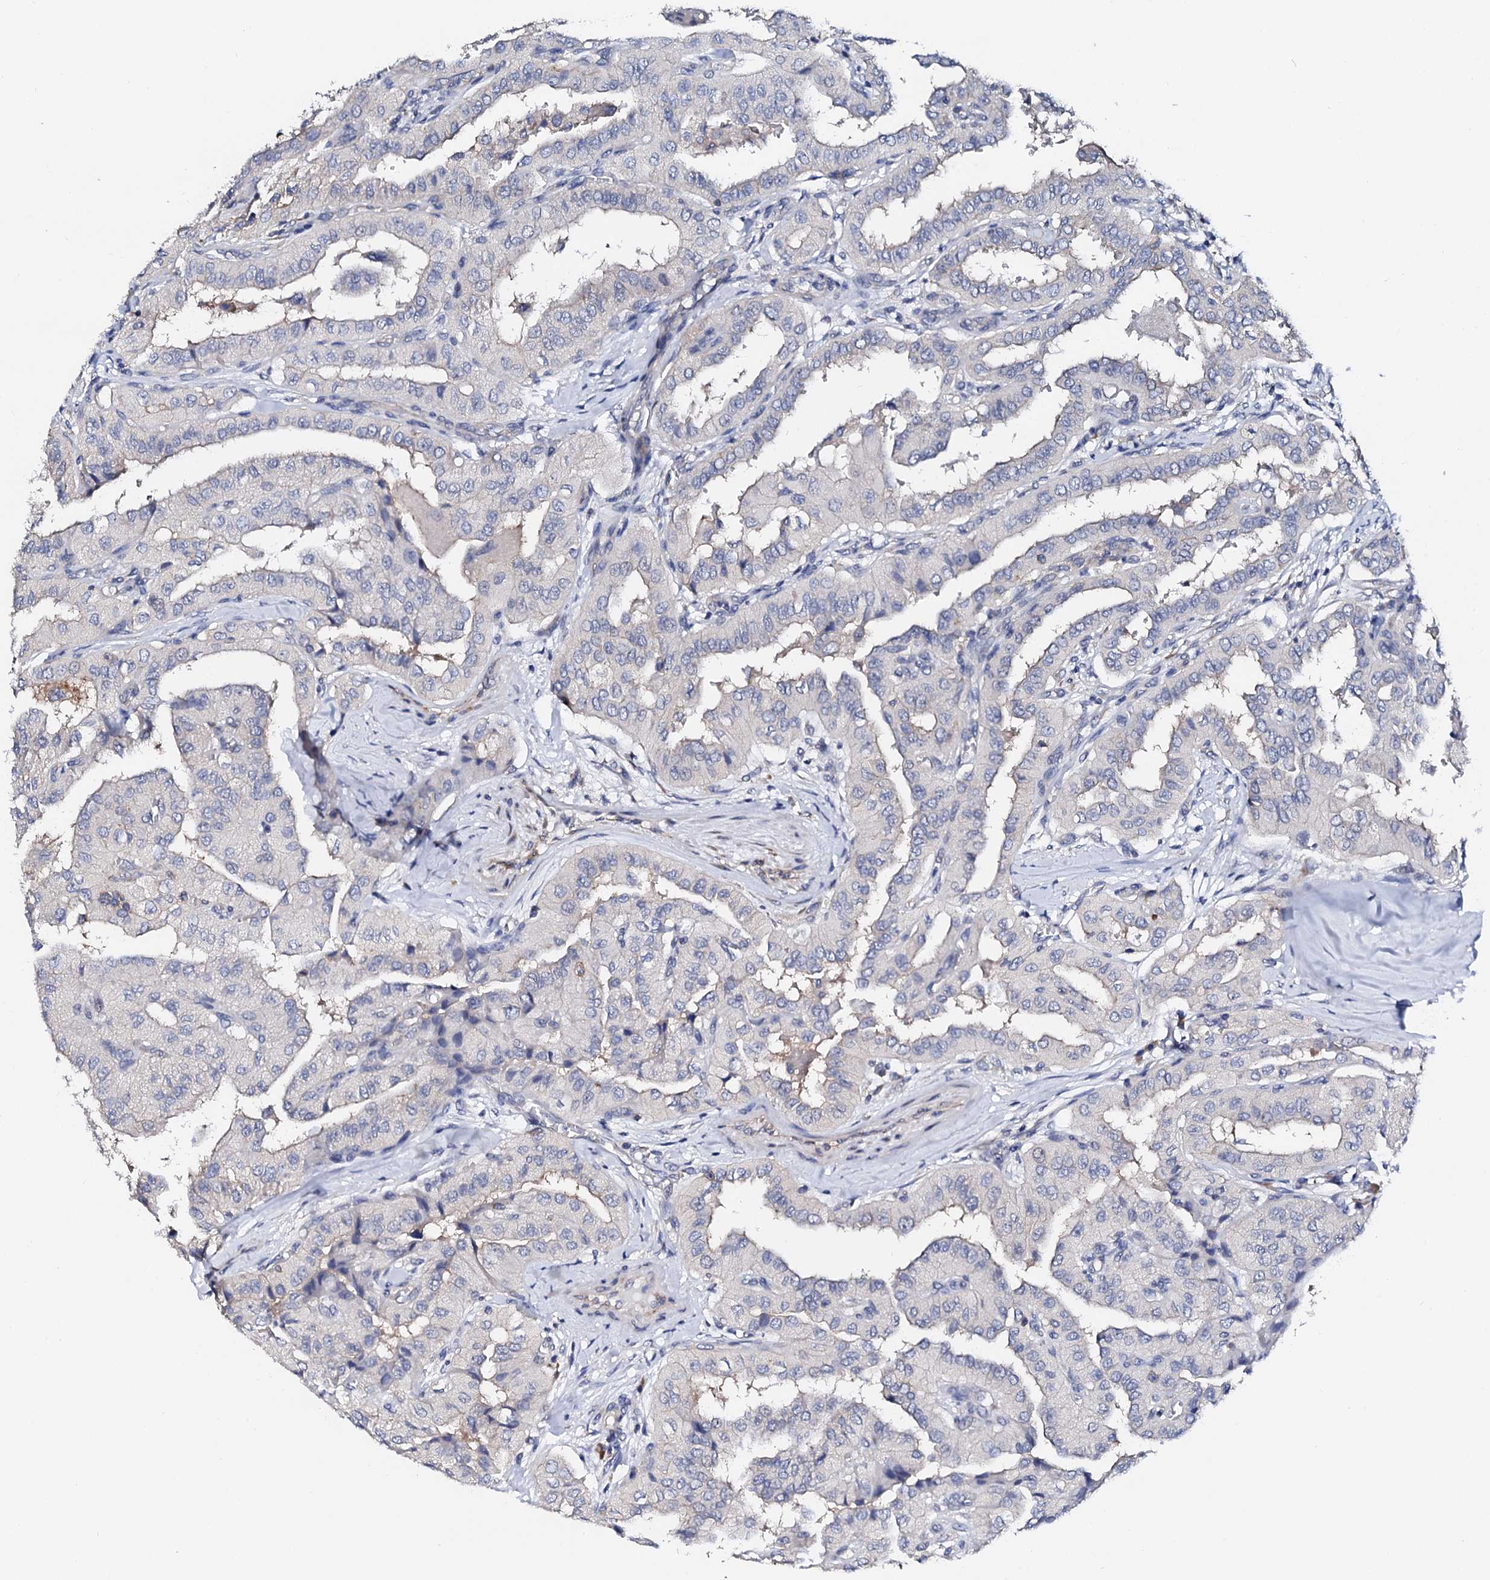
{"staining": {"intensity": "negative", "quantity": "none", "location": "none"}, "tissue": "thyroid cancer", "cell_type": "Tumor cells", "image_type": "cancer", "snomed": [{"axis": "morphology", "description": "Papillary adenocarcinoma, NOS"}, {"axis": "topography", "description": "Thyroid gland"}], "caption": "Immunohistochemistry micrograph of neoplastic tissue: thyroid cancer stained with DAB (3,3'-diaminobenzidine) exhibits no significant protein expression in tumor cells.", "gene": "NUP58", "patient": {"sex": "female", "age": 59}}